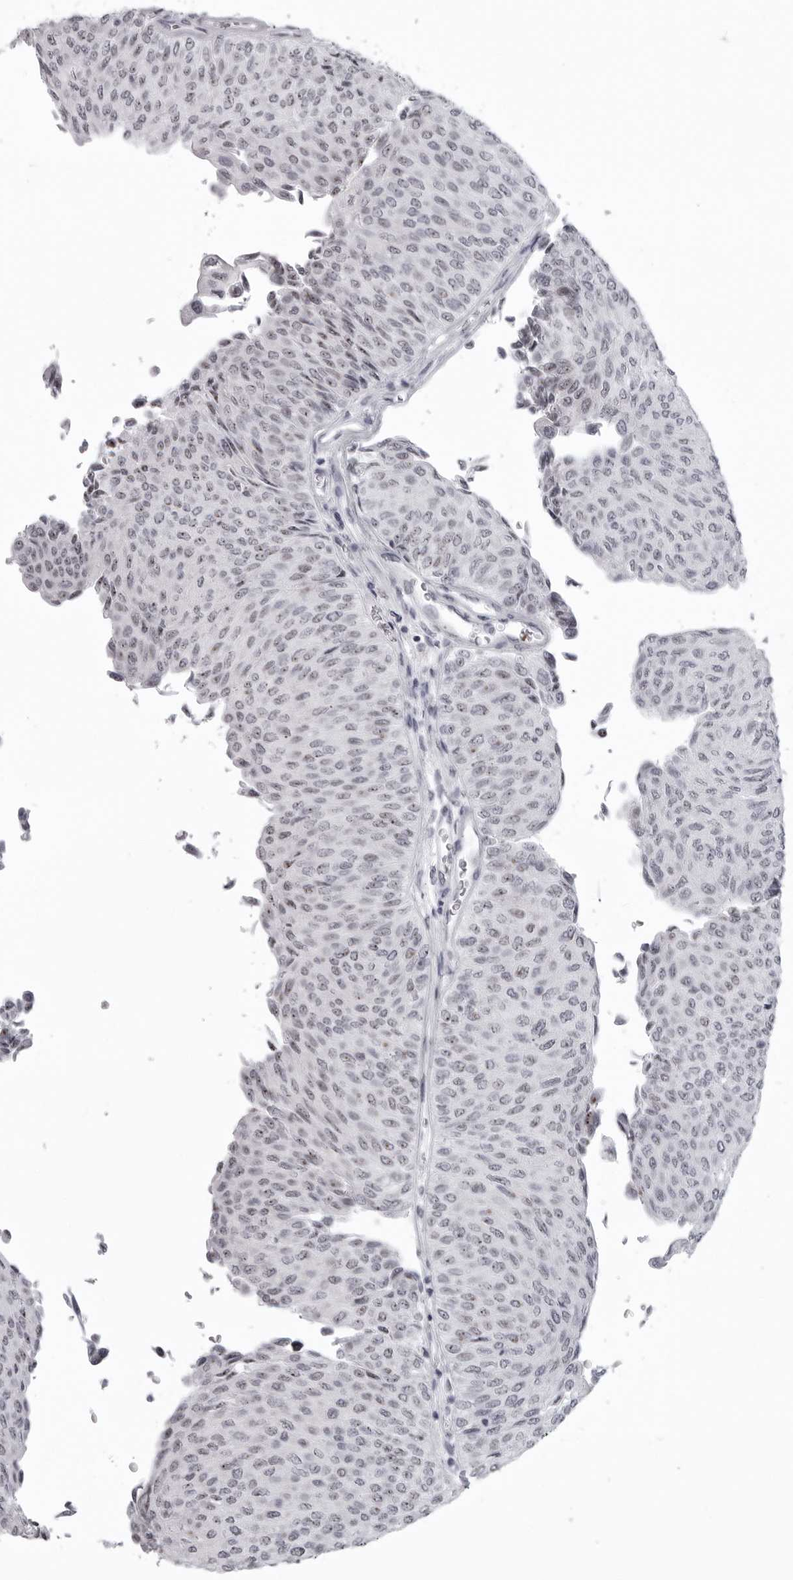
{"staining": {"intensity": "weak", "quantity": "25%-75%", "location": "nuclear"}, "tissue": "urothelial cancer", "cell_type": "Tumor cells", "image_type": "cancer", "snomed": [{"axis": "morphology", "description": "Urothelial carcinoma, Low grade"}, {"axis": "topography", "description": "Urinary bladder"}], "caption": "The micrograph exhibits staining of urothelial carcinoma (low-grade), revealing weak nuclear protein positivity (brown color) within tumor cells.", "gene": "HELZ", "patient": {"sex": "male", "age": 78}}